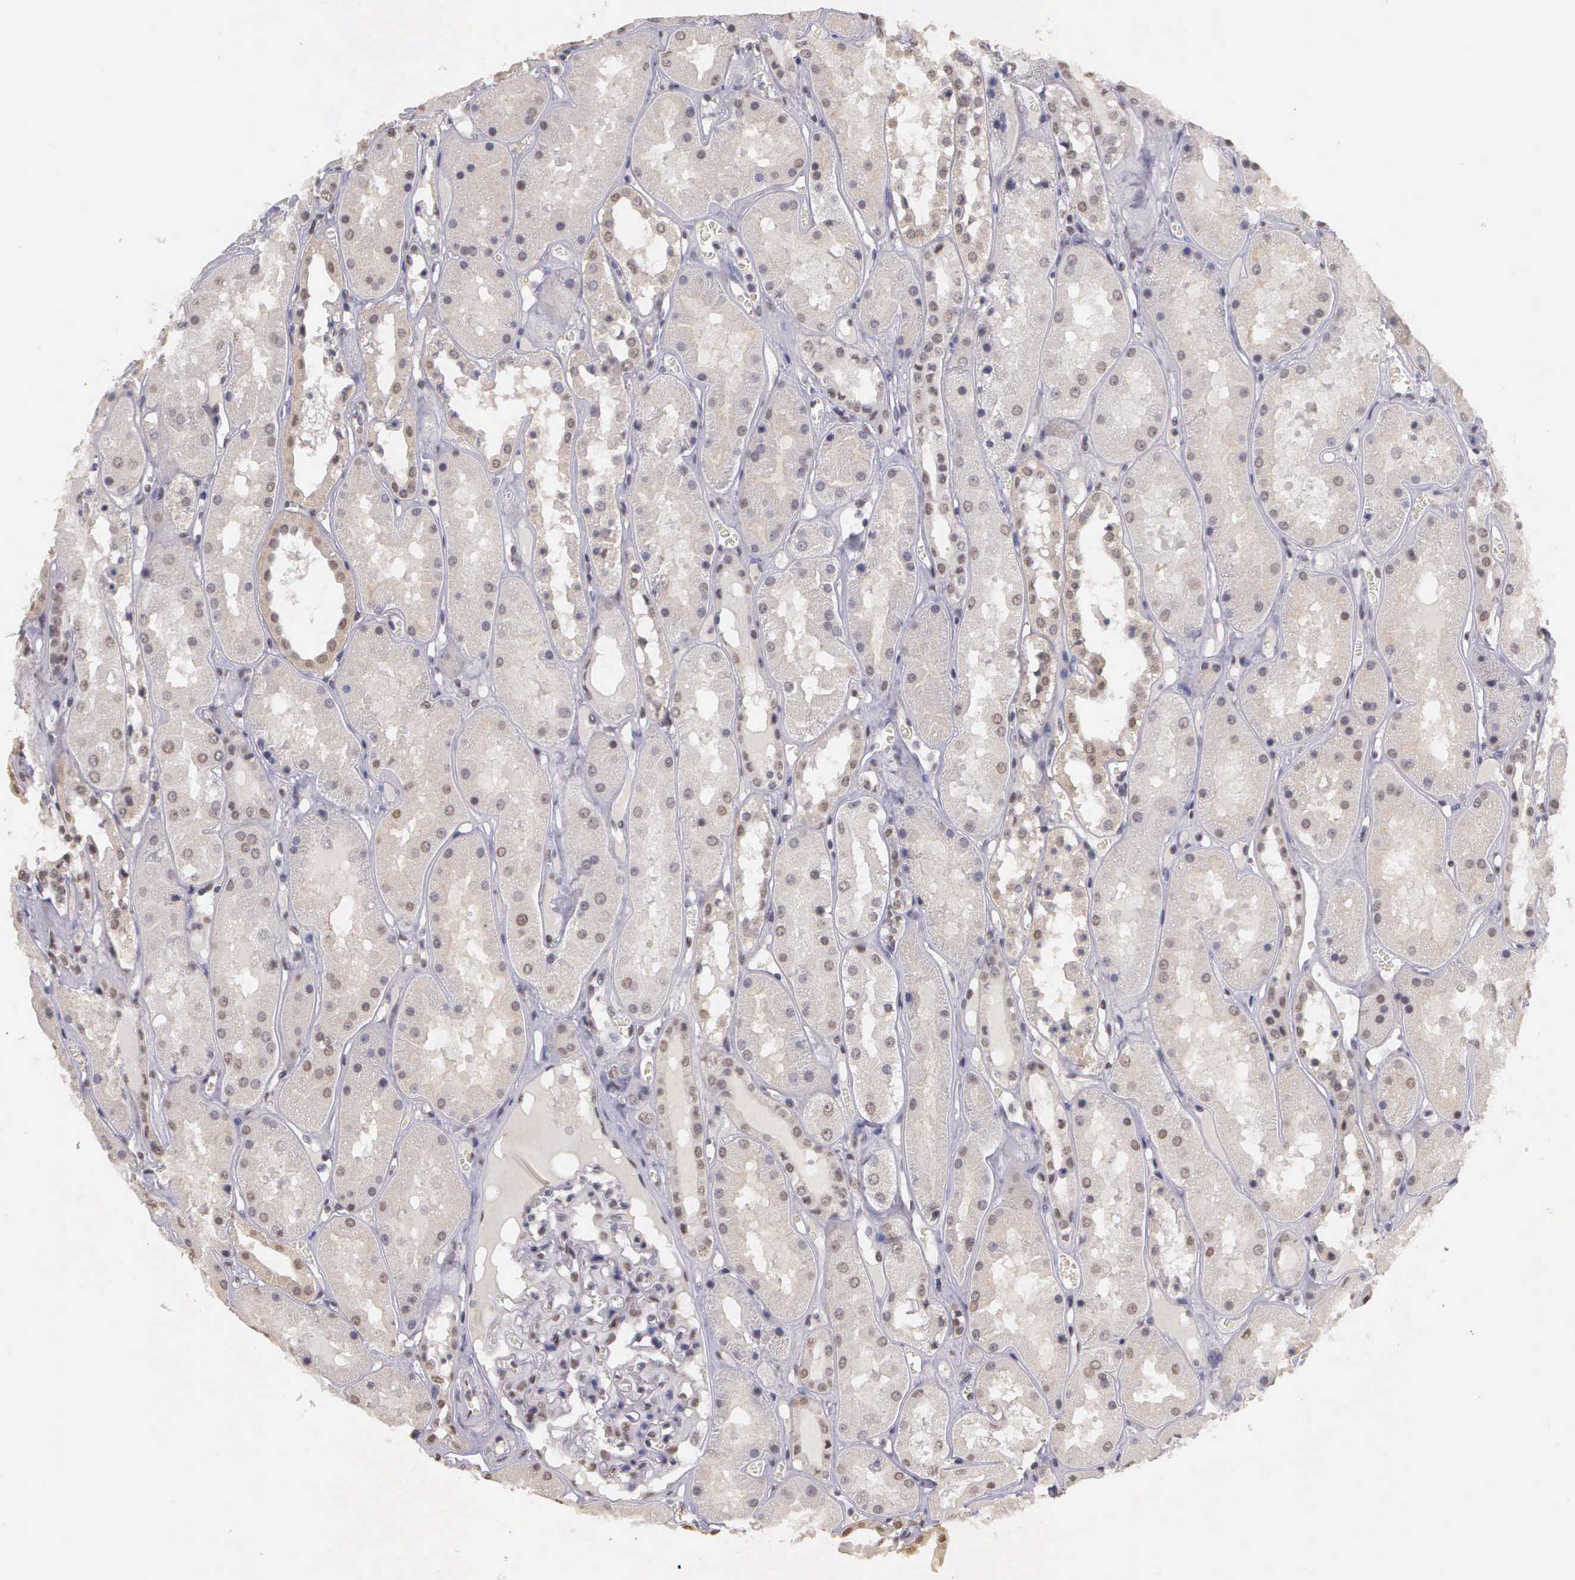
{"staining": {"intensity": "negative", "quantity": "none", "location": "none"}, "tissue": "kidney", "cell_type": "Cells in glomeruli", "image_type": "normal", "snomed": [{"axis": "morphology", "description": "Normal tissue, NOS"}, {"axis": "topography", "description": "Kidney"}], "caption": "This is a image of IHC staining of unremarkable kidney, which shows no expression in cells in glomeruli.", "gene": "ARMCX5", "patient": {"sex": "male", "age": 36}}